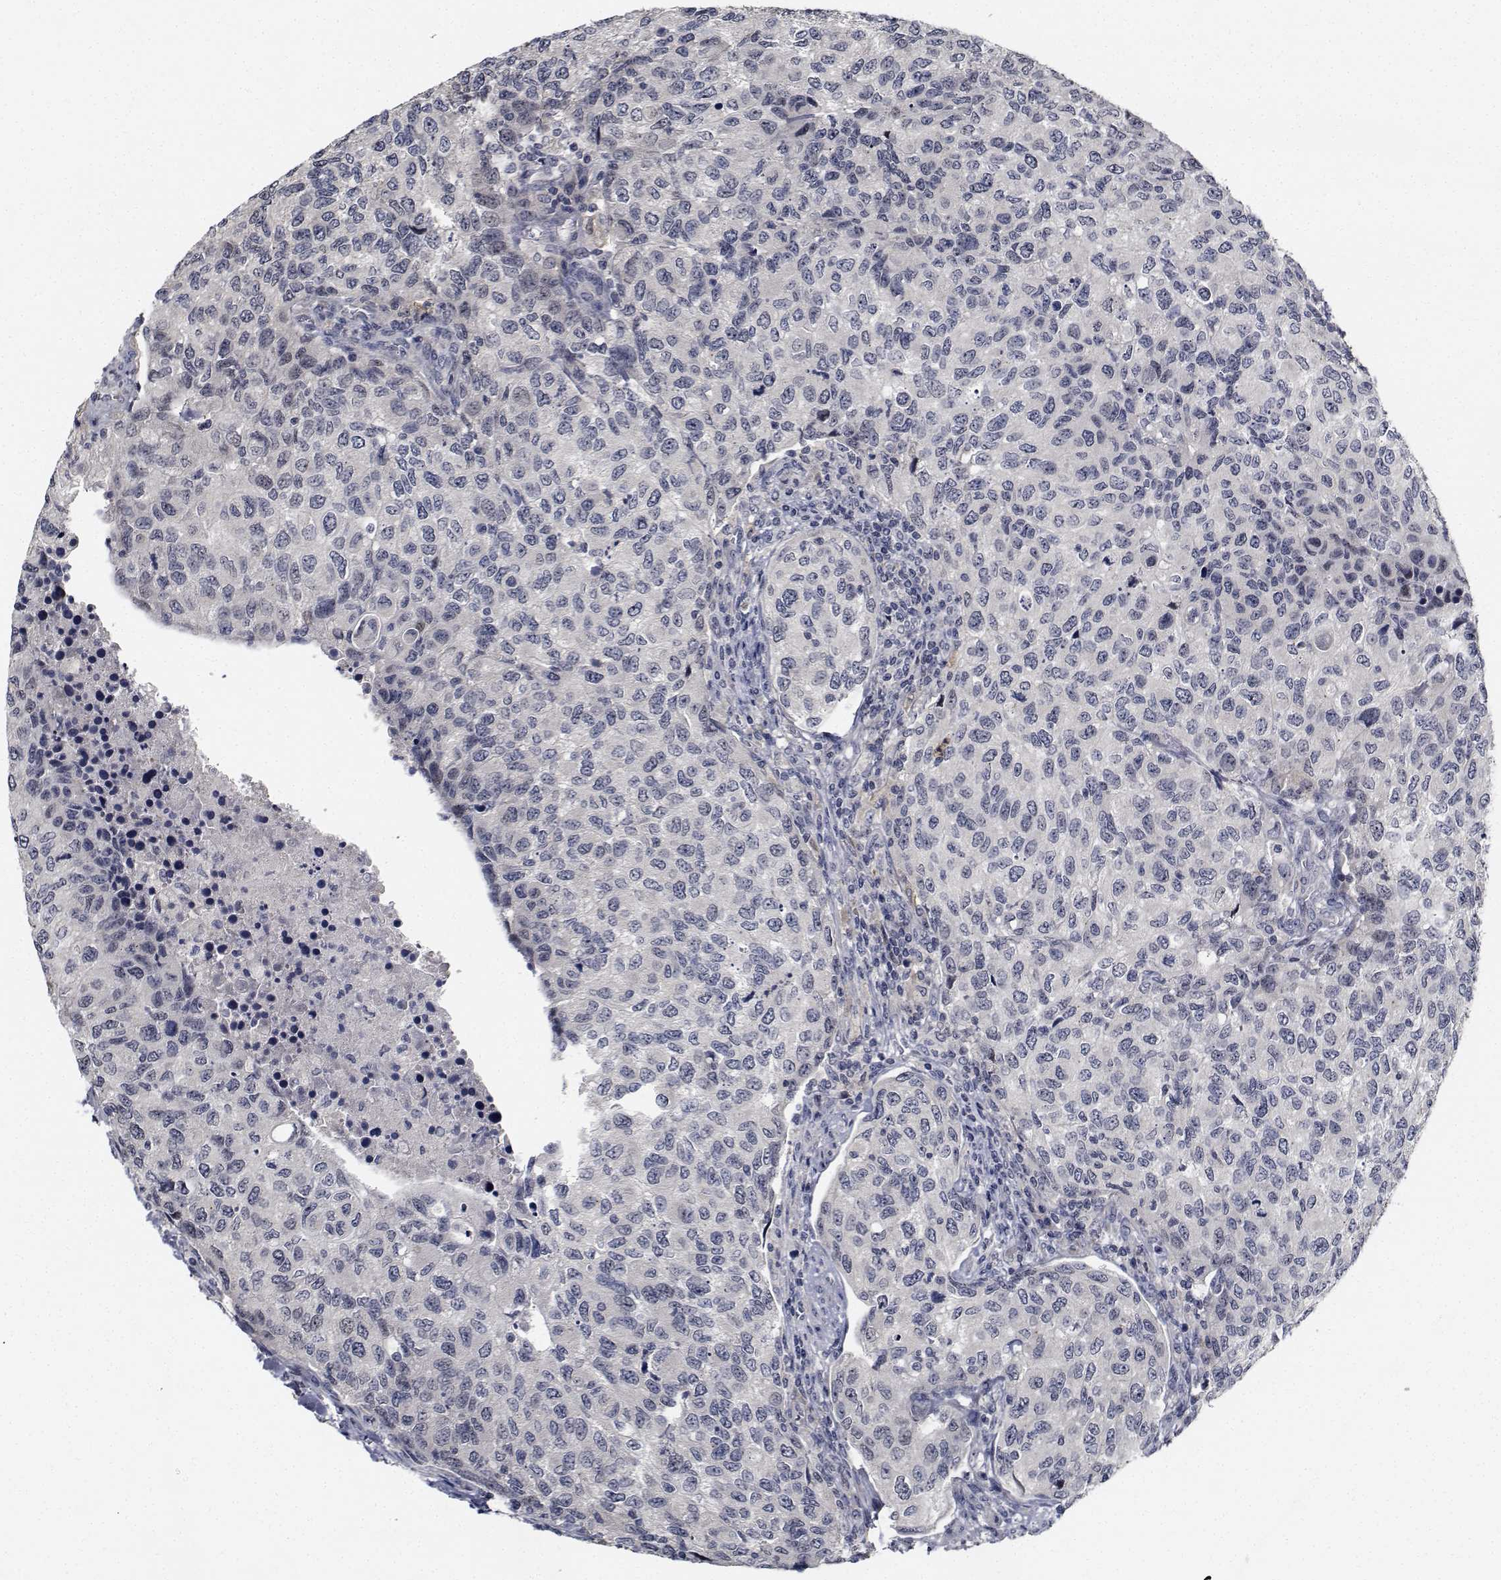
{"staining": {"intensity": "negative", "quantity": "none", "location": "none"}, "tissue": "urothelial cancer", "cell_type": "Tumor cells", "image_type": "cancer", "snomed": [{"axis": "morphology", "description": "Urothelial carcinoma, High grade"}, {"axis": "topography", "description": "Urinary bladder"}], "caption": "Human high-grade urothelial carcinoma stained for a protein using IHC demonstrates no staining in tumor cells.", "gene": "NVL", "patient": {"sex": "female", "age": 78}}